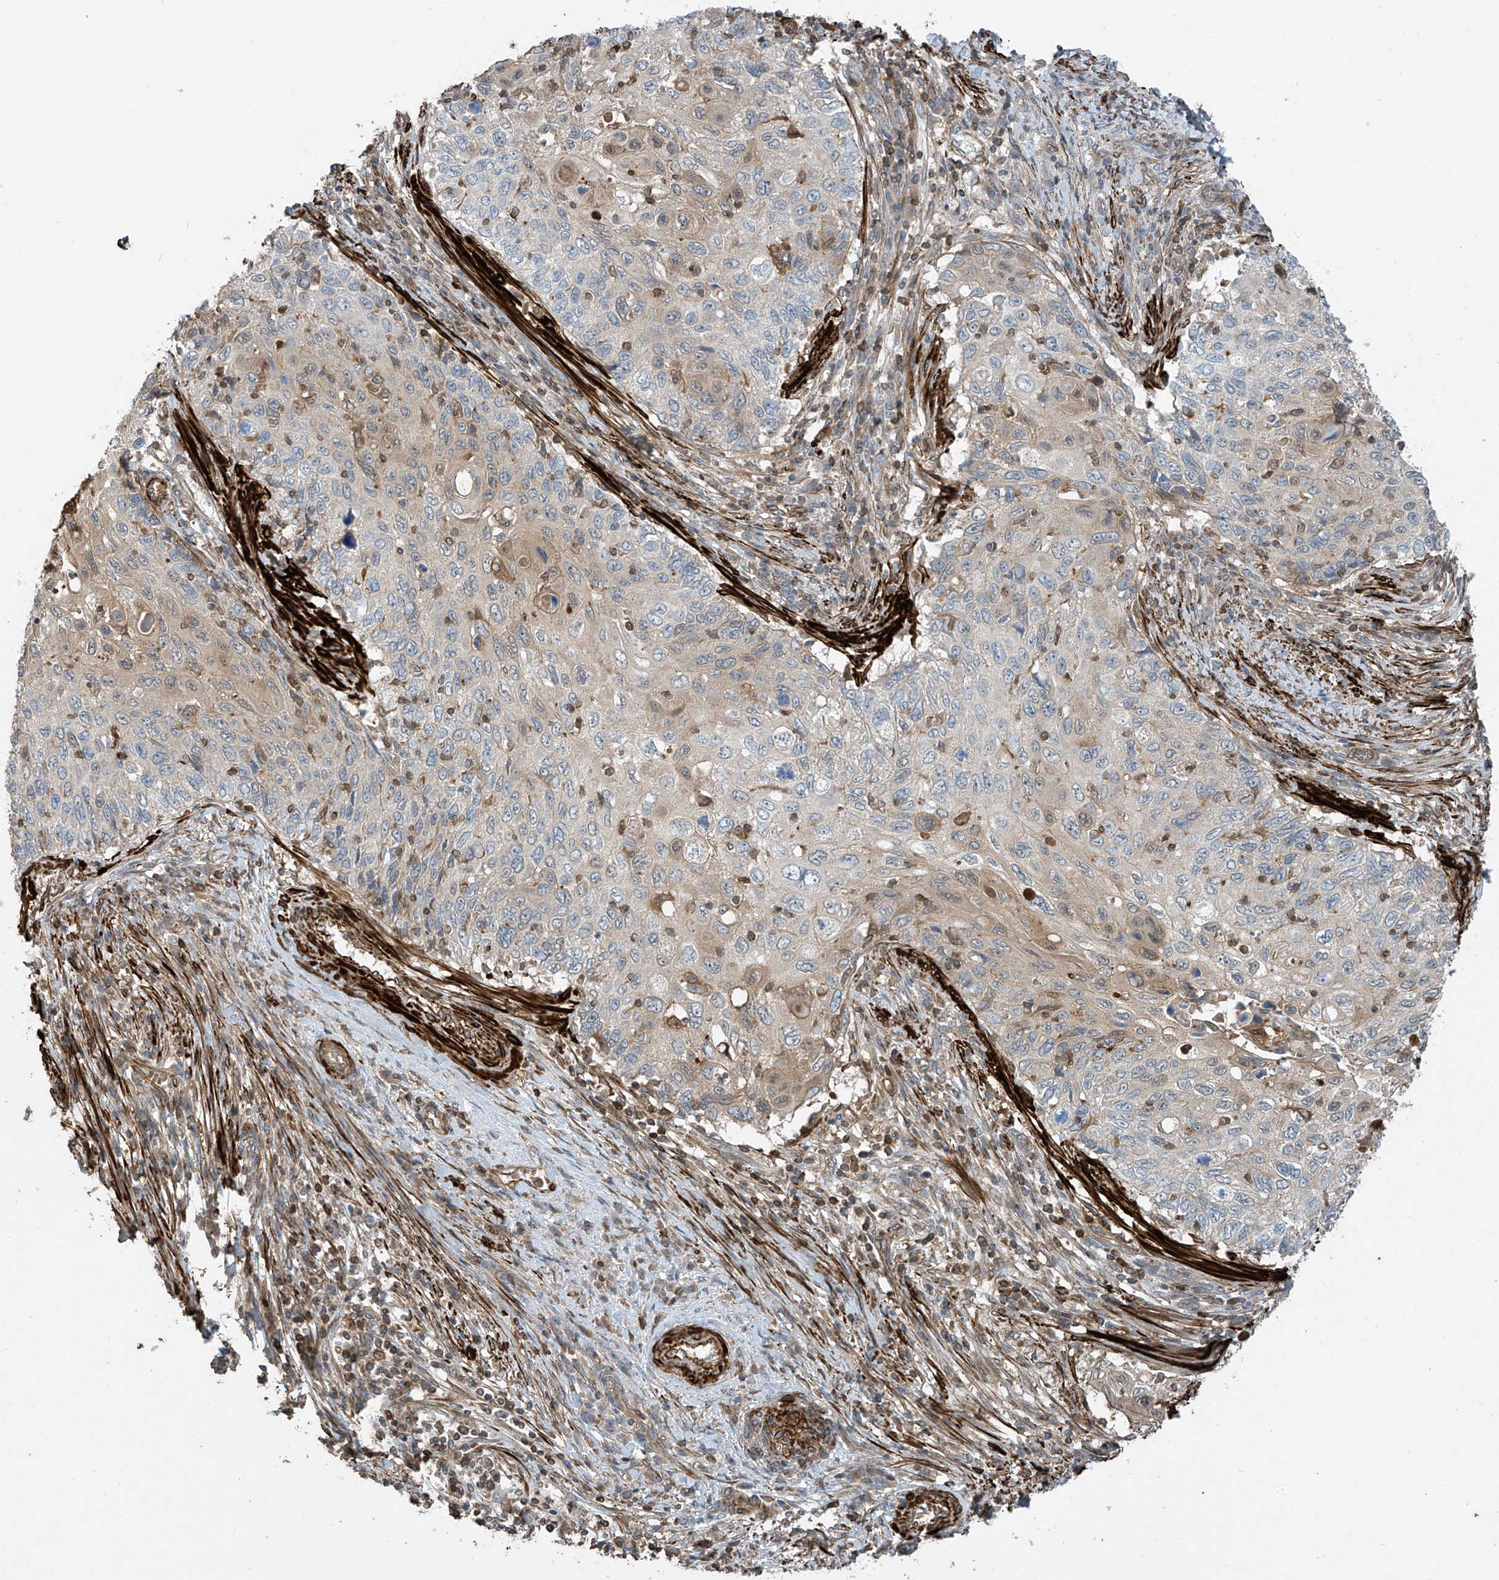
{"staining": {"intensity": "weak", "quantity": "<25%", "location": "cytoplasmic/membranous"}, "tissue": "cervical cancer", "cell_type": "Tumor cells", "image_type": "cancer", "snomed": [{"axis": "morphology", "description": "Squamous cell carcinoma, NOS"}, {"axis": "topography", "description": "Cervix"}], "caption": "This is an IHC photomicrograph of human cervical cancer (squamous cell carcinoma). There is no staining in tumor cells.", "gene": "SH3BGRL3", "patient": {"sex": "female", "age": 70}}